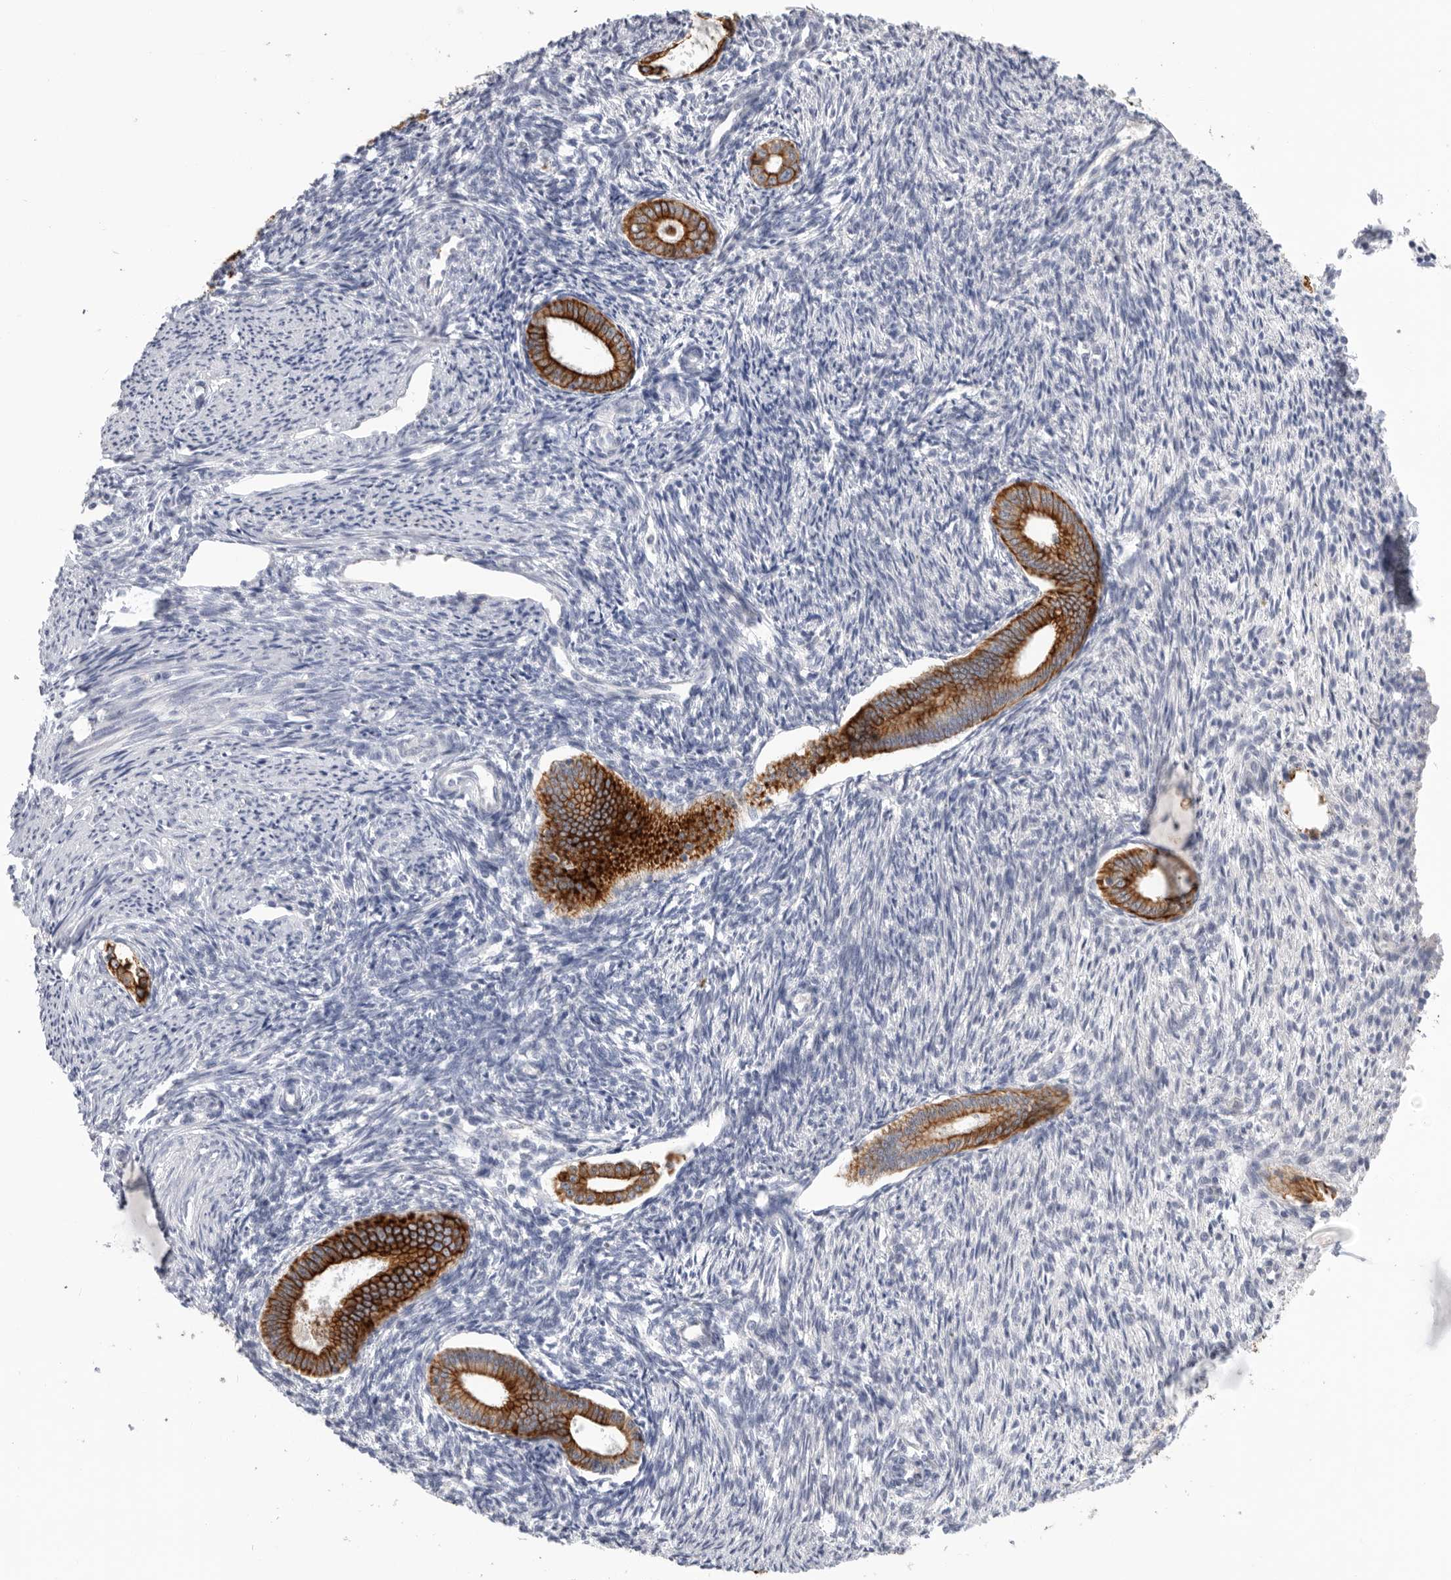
{"staining": {"intensity": "negative", "quantity": "none", "location": "none"}, "tissue": "endometrium", "cell_type": "Cells in endometrial stroma", "image_type": "normal", "snomed": [{"axis": "morphology", "description": "Normal tissue, NOS"}, {"axis": "topography", "description": "Endometrium"}], "caption": "High power microscopy image of an immunohistochemistry (IHC) photomicrograph of unremarkable endometrium, revealing no significant expression in cells in endometrial stroma. (DAB immunohistochemistry (IHC) with hematoxylin counter stain).", "gene": "MTFR1L", "patient": {"sex": "female", "age": 56}}